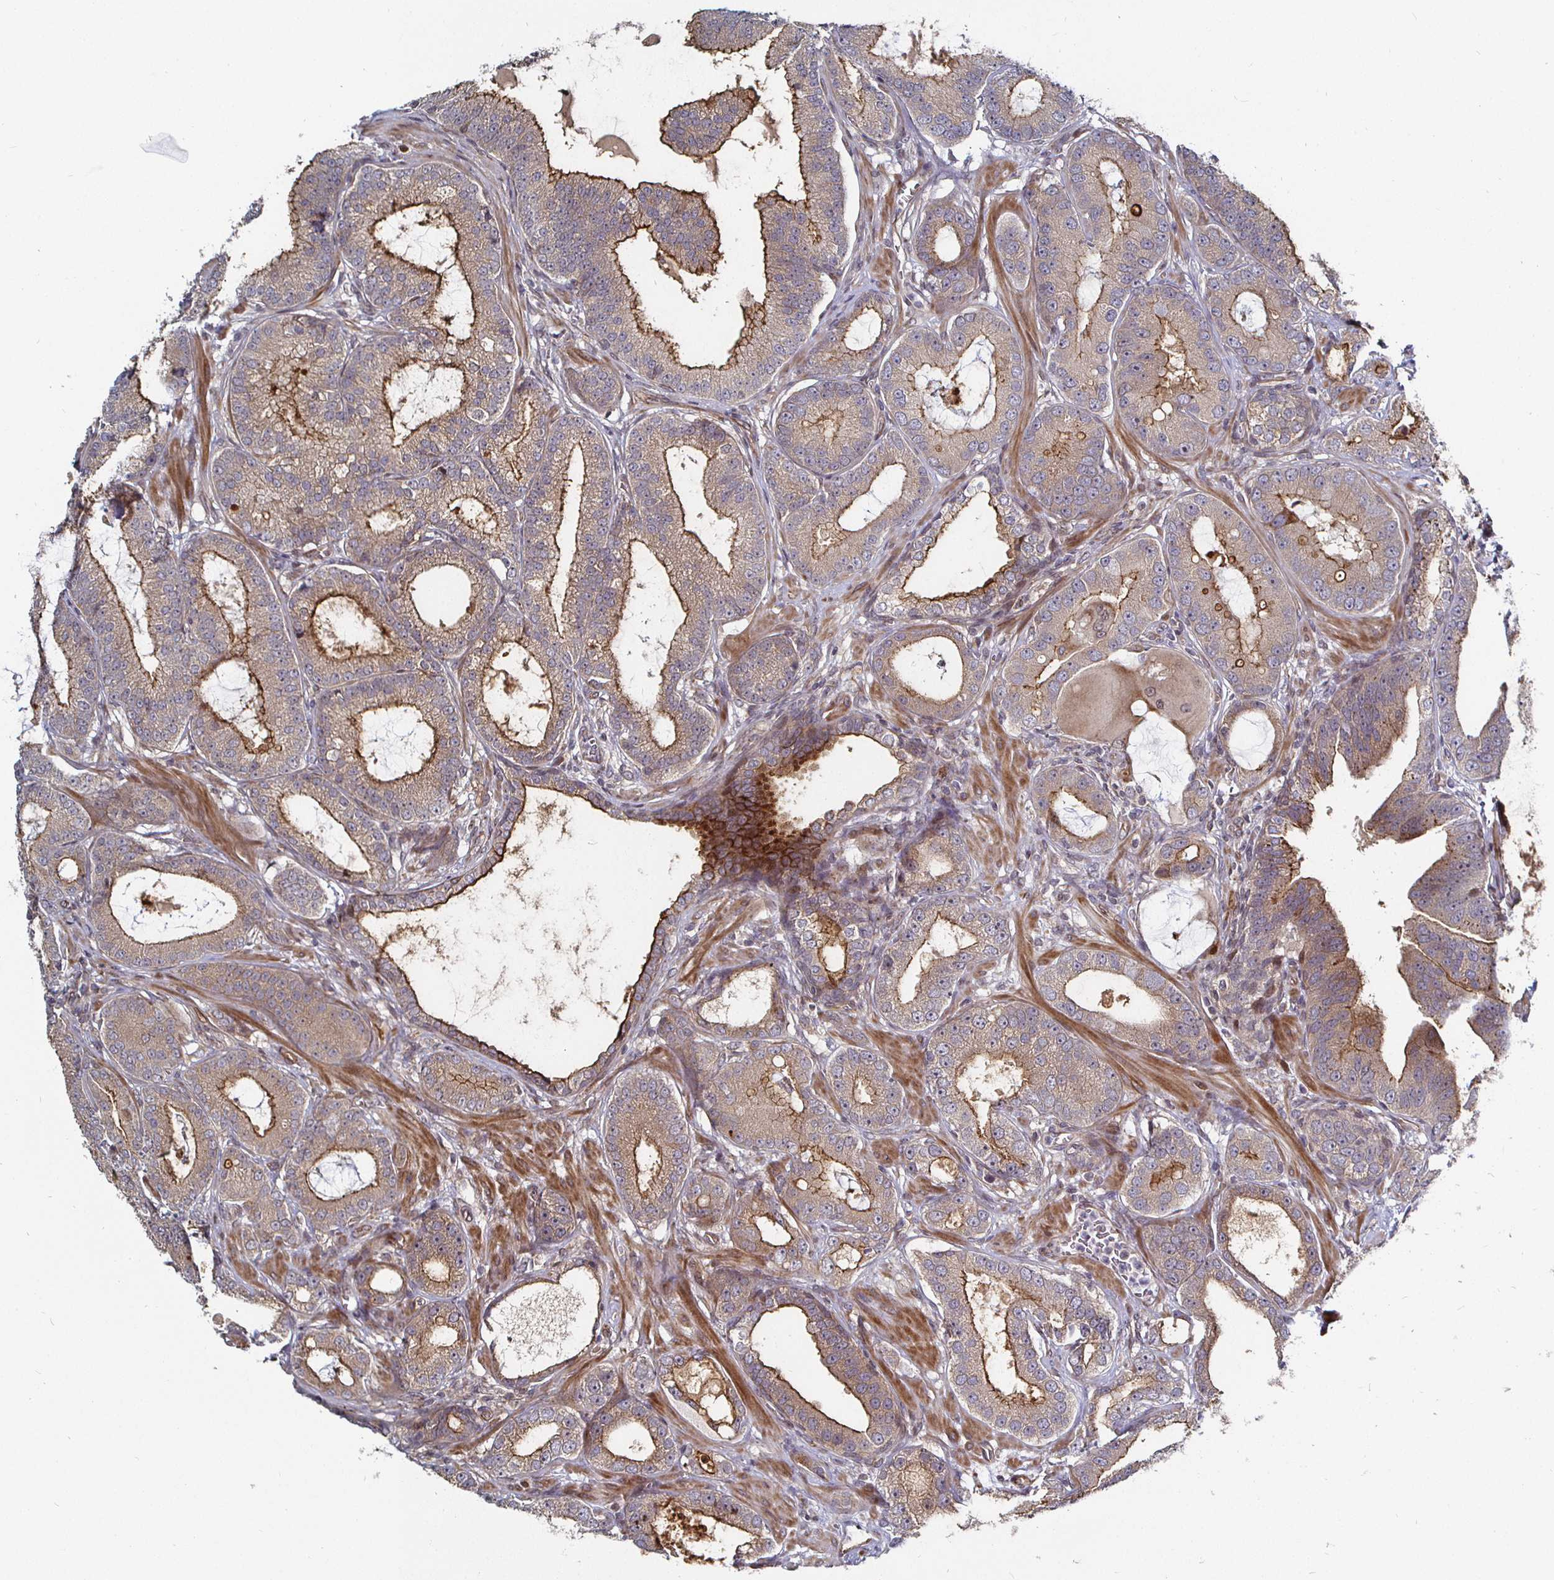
{"staining": {"intensity": "moderate", "quantity": "25%-75%", "location": "cytoplasmic/membranous"}, "tissue": "prostate cancer", "cell_type": "Tumor cells", "image_type": "cancer", "snomed": [{"axis": "morphology", "description": "Adenocarcinoma, High grade"}, {"axis": "topography", "description": "Prostate"}], "caption": "Protein staining exhibits moderate cytoplasmic/membranous expression in approximately 25%-75% of tumor cells in high-grade adenocarcinoma (prostate). (IHC, brightfield microscopy, high magnification).", "gene": "TBKBP1", "patient": {"sex": "male", "age": 65}}